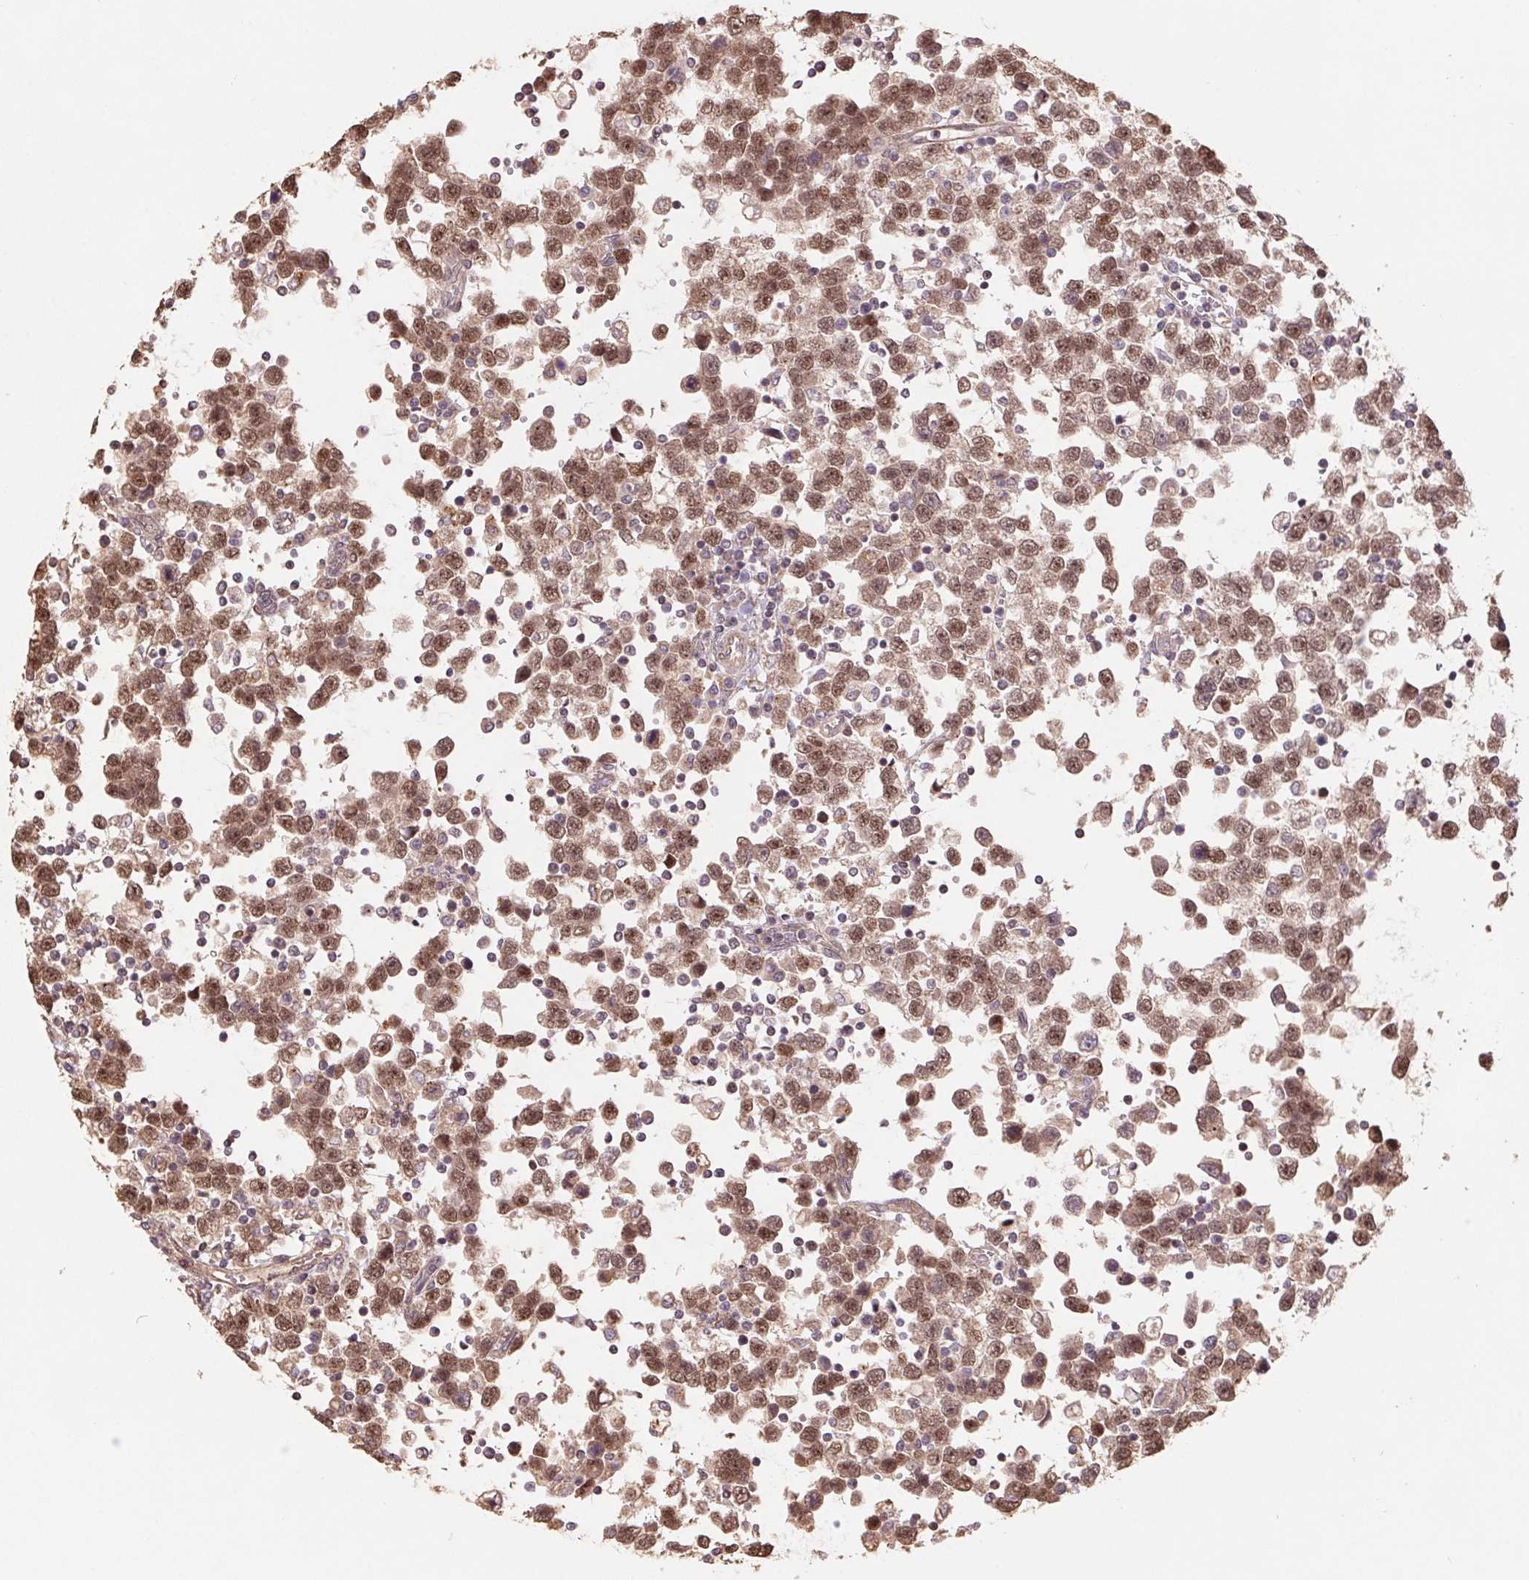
{"staining": {"intensity": "moderate", "quantity": ">75%", "location": "cytoplasmic/membranous,nuclear"}, "tissue": "testis cancer", "cell_type": "Tumor cells", "image_type": "cancer", "snomed": [{"axis": "morphology", "description": "Seminoma, NOS"}, {"axis": "topography", "description": "Testis"}], "caption": "Human testis seminoma stained for a protein (brown) shows moderate cytoplasmic/membranous and nuclear positive positivity in approximately >75% of tumor cells.", "gene": "PDHA1", "patient": {"sex": "male", "age": 34}}